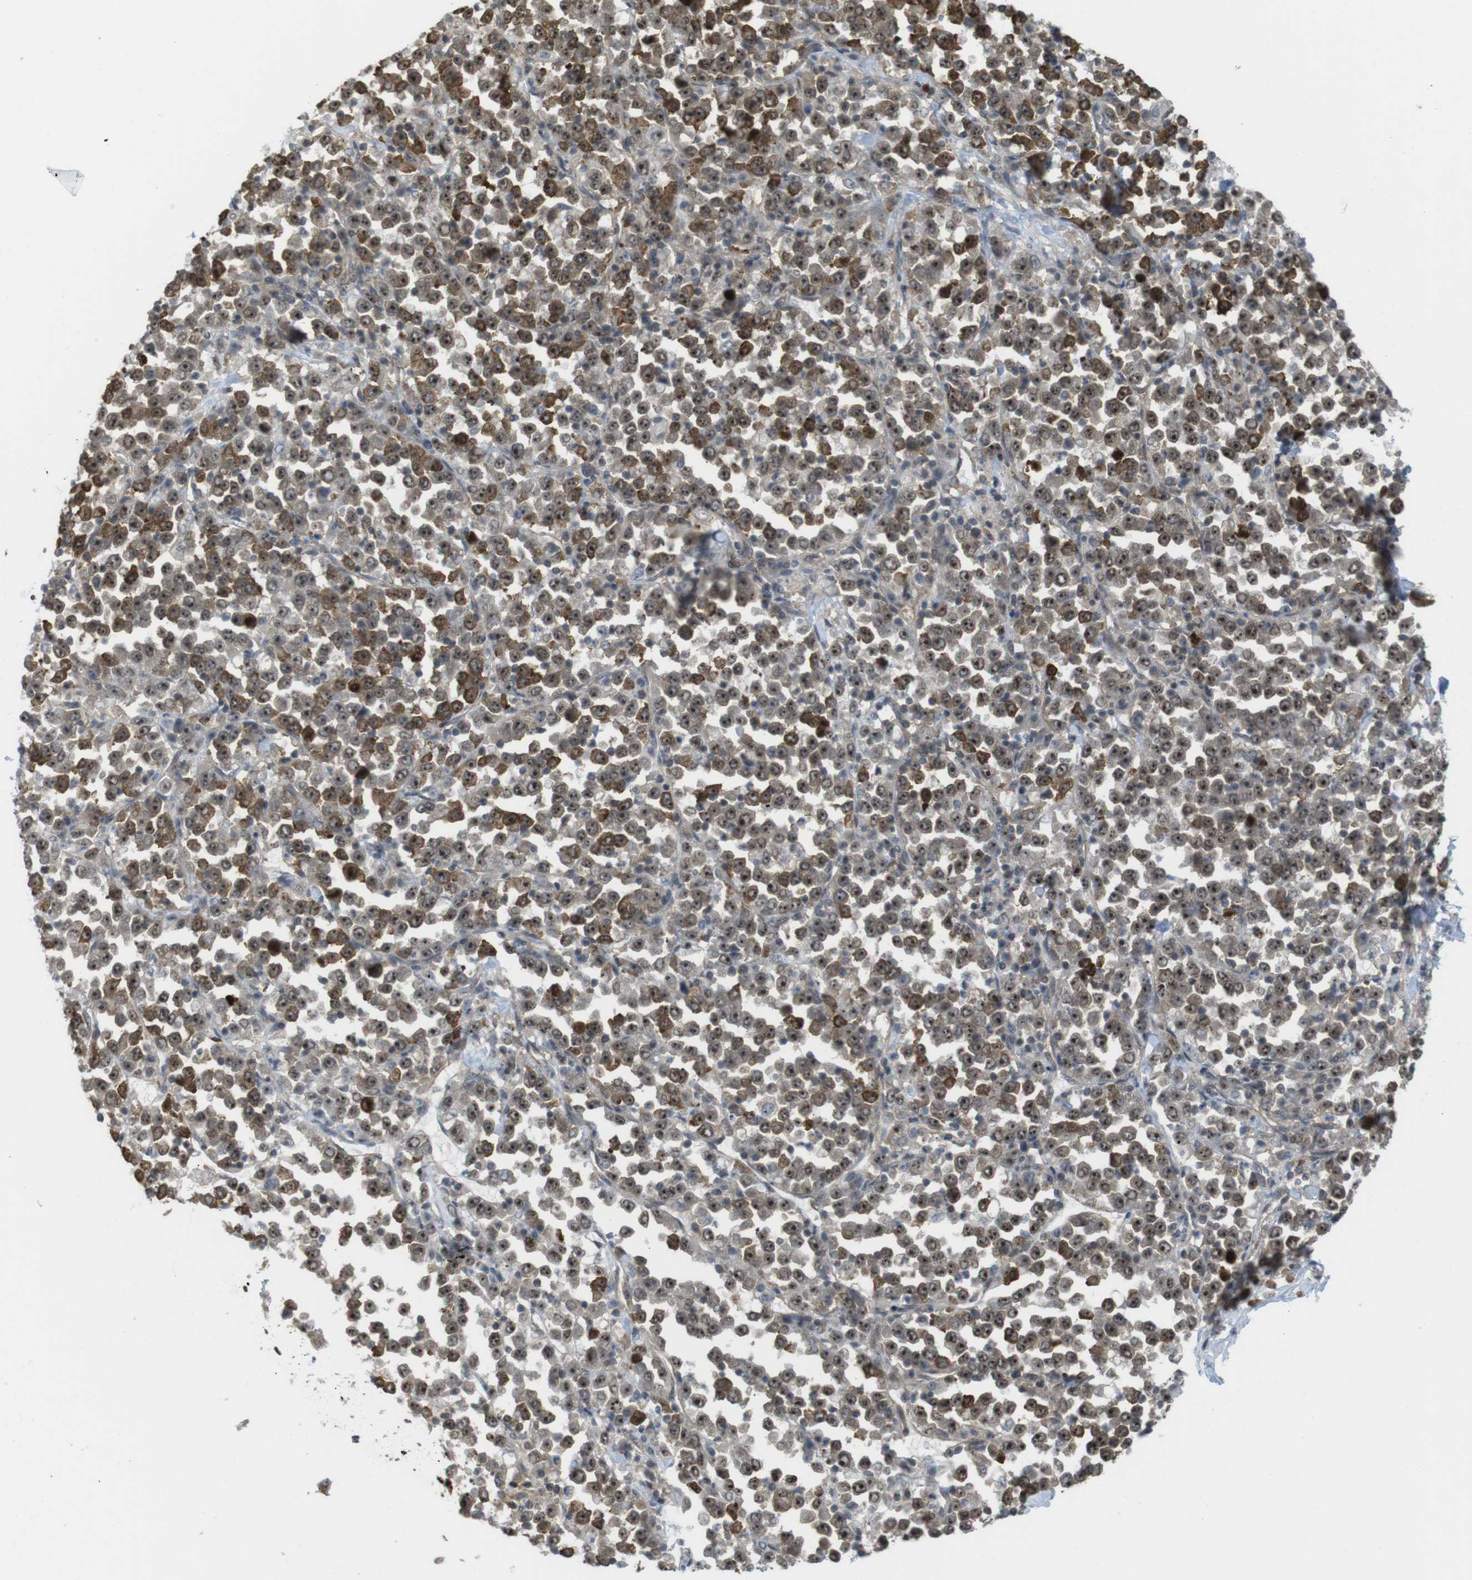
{"staining": {"intensity": "strong", "quantity": ">75%", "location": "cytoplasmic/membranous,nuclear"}, "tissue": "stomach cancer", "cell_type": "Tumor cells", "image_type": "cancer", "snomed": [{"axis": "morphology", "description": "Normal tissue, NOS"}, {"axis": "morphology", "description": "Adenocarcinoma, NOS"}, {"axis": "topography", "description": "Stomach, upper"}, {"axis": "topography", "description": "Stomach"}], "caption": "Stomach cancer (adenocarcinoma) stained with a brown dye exhibits strong cytoplasmic/membranous and nuclear positive staining in about >75% of tumor cells.", "gene": "CC2D1A", "patient": {"sex": "male", "age": 59}}